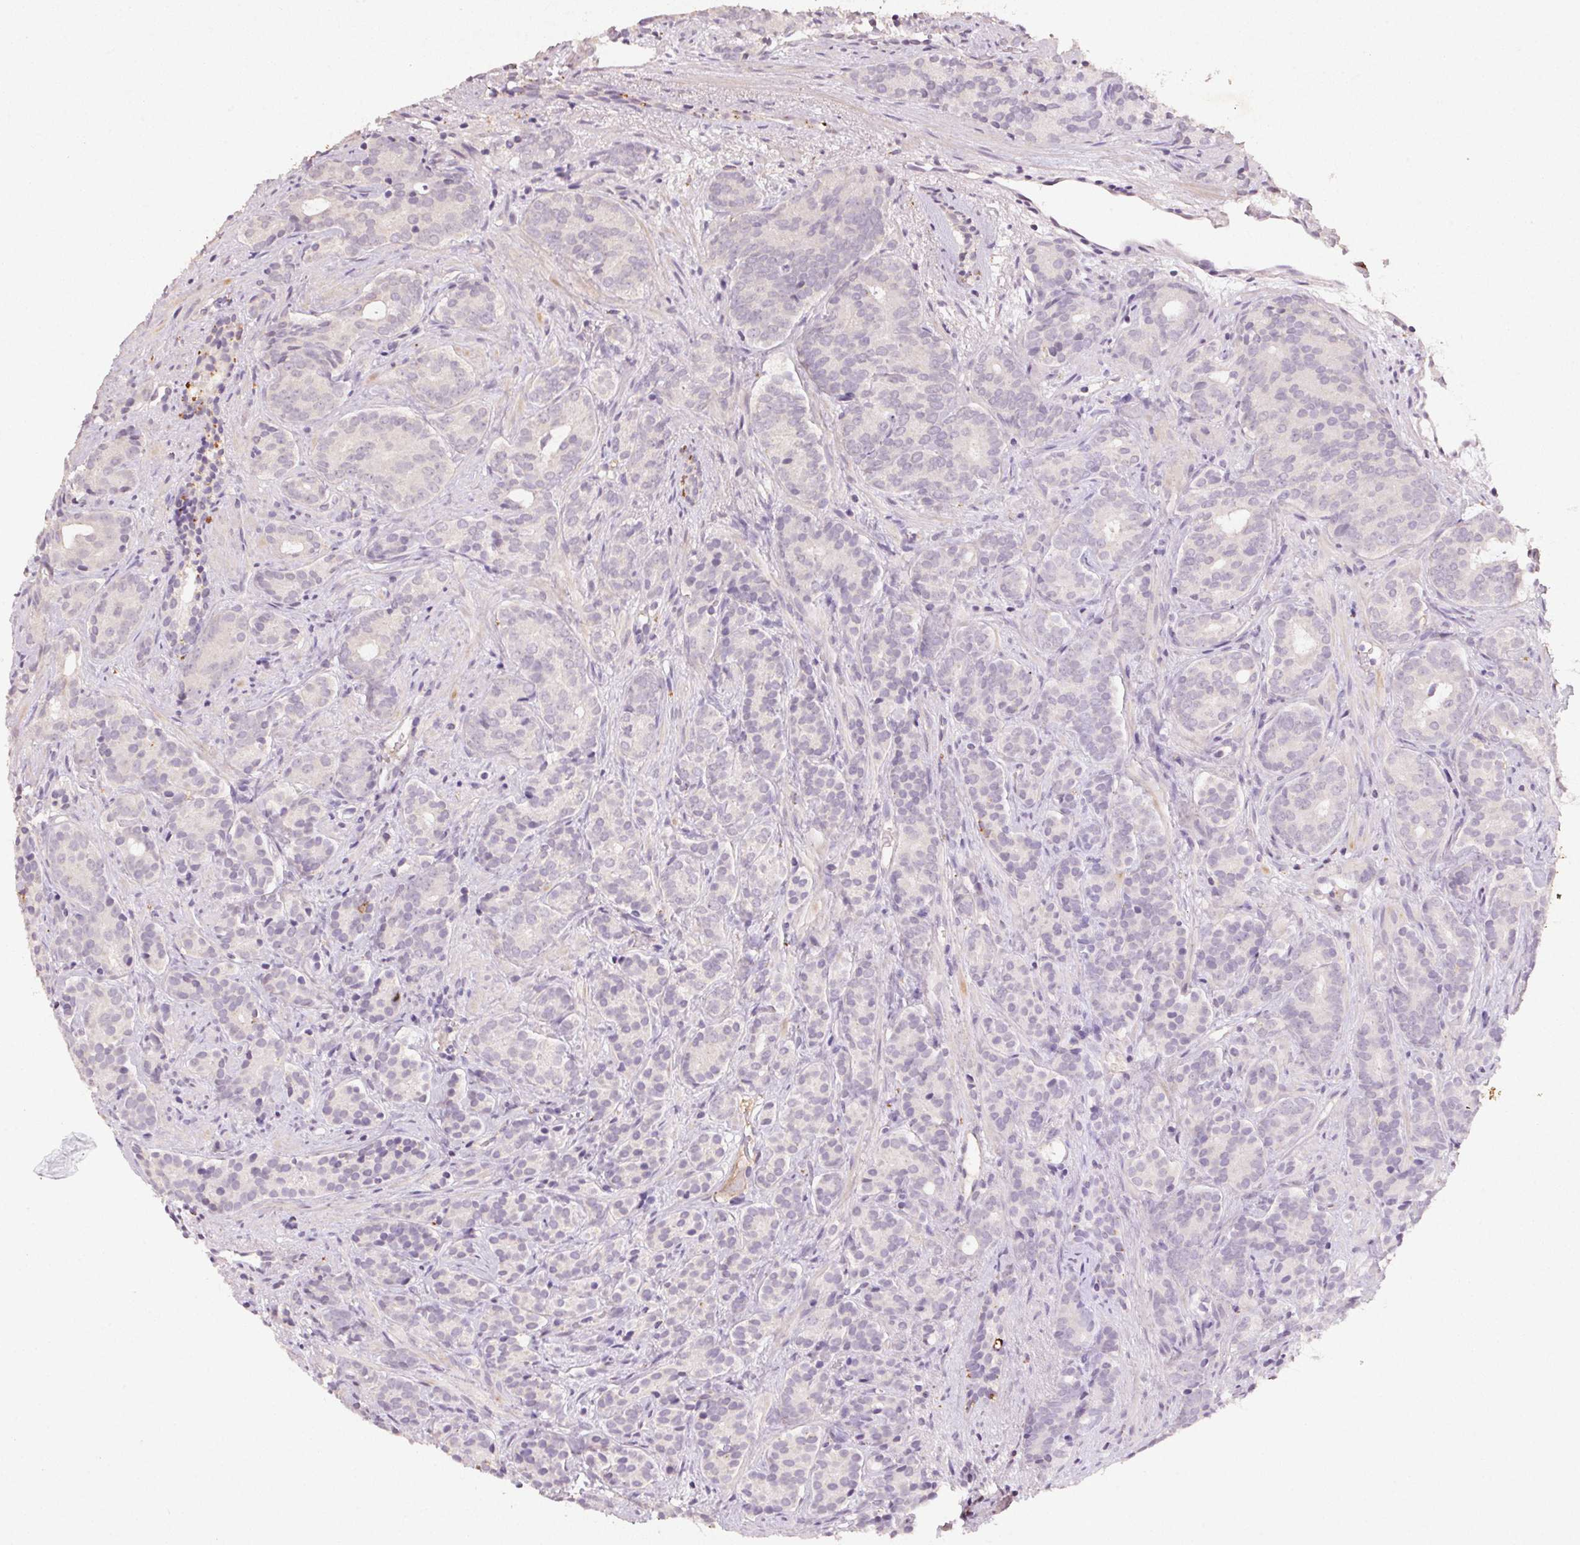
{"staining": {"intensity": "negative", "quantity": "none", "location": "none"}, "tissue": "prostate cancer", "cell_type": "Tumor cells", "image_type": "cancer", "snomed": [{"axis": "morphology", "description": "Adenocarcinoma, High grade"}, {"axis": "topography", "description": "Prostate"}], "caption": "Immunohistochemistry micrograph of human prostate adenocarcinoma (high-grade) stained for a protein (brown), which demonstrates no expression in tumor cells.", "gene": "CXCL5", "patient": {"sex": "male", "age": 84}}